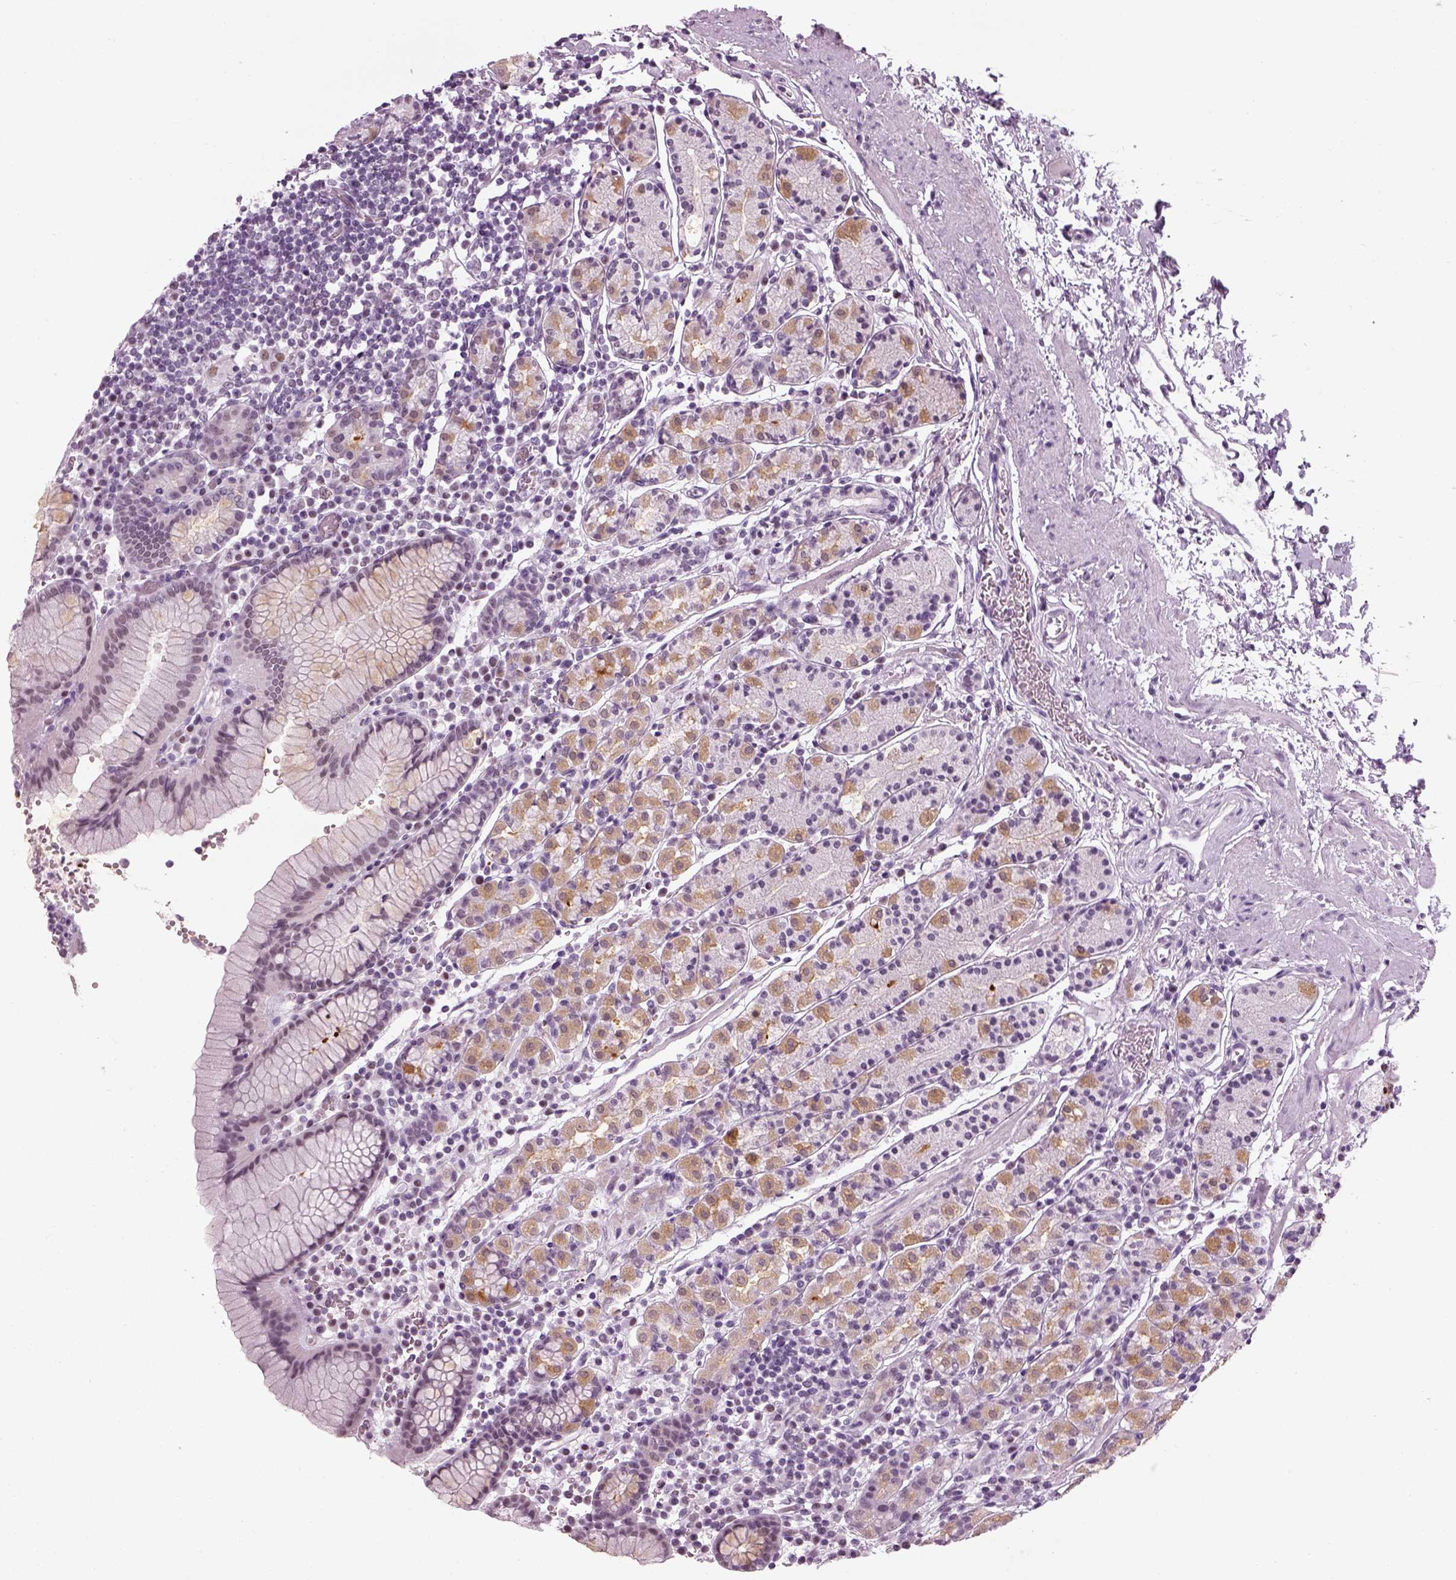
{"staining": {"intensity": "moderate", "quantity": "<25%", "location": "cytoplasmic/membranous"}, "tissue": "stomach", "cell_type": "Glandular cells", "image_type": "normal", "snomed": [{"axis": "morphology", "description": "Normal tissue, NOS"}, {"axis": "topography", "description": "Stomach, upper"}, {"axis": "topography", "description": "Stomach"}], "caption": "The image reveals staining of normal stomach, revealing moderate cytoplasmic/membranous protein staining (brown color) within glandular cells. The staining was performed using DAB (3,3'-diaminobenzidine) to visualize the protein expression in brown, while the nuclei were stained in blue with hematoxylin (Magnification: 20x).", "gene": "KCNG2", "patient": {"sex": "male", "age": 62}}